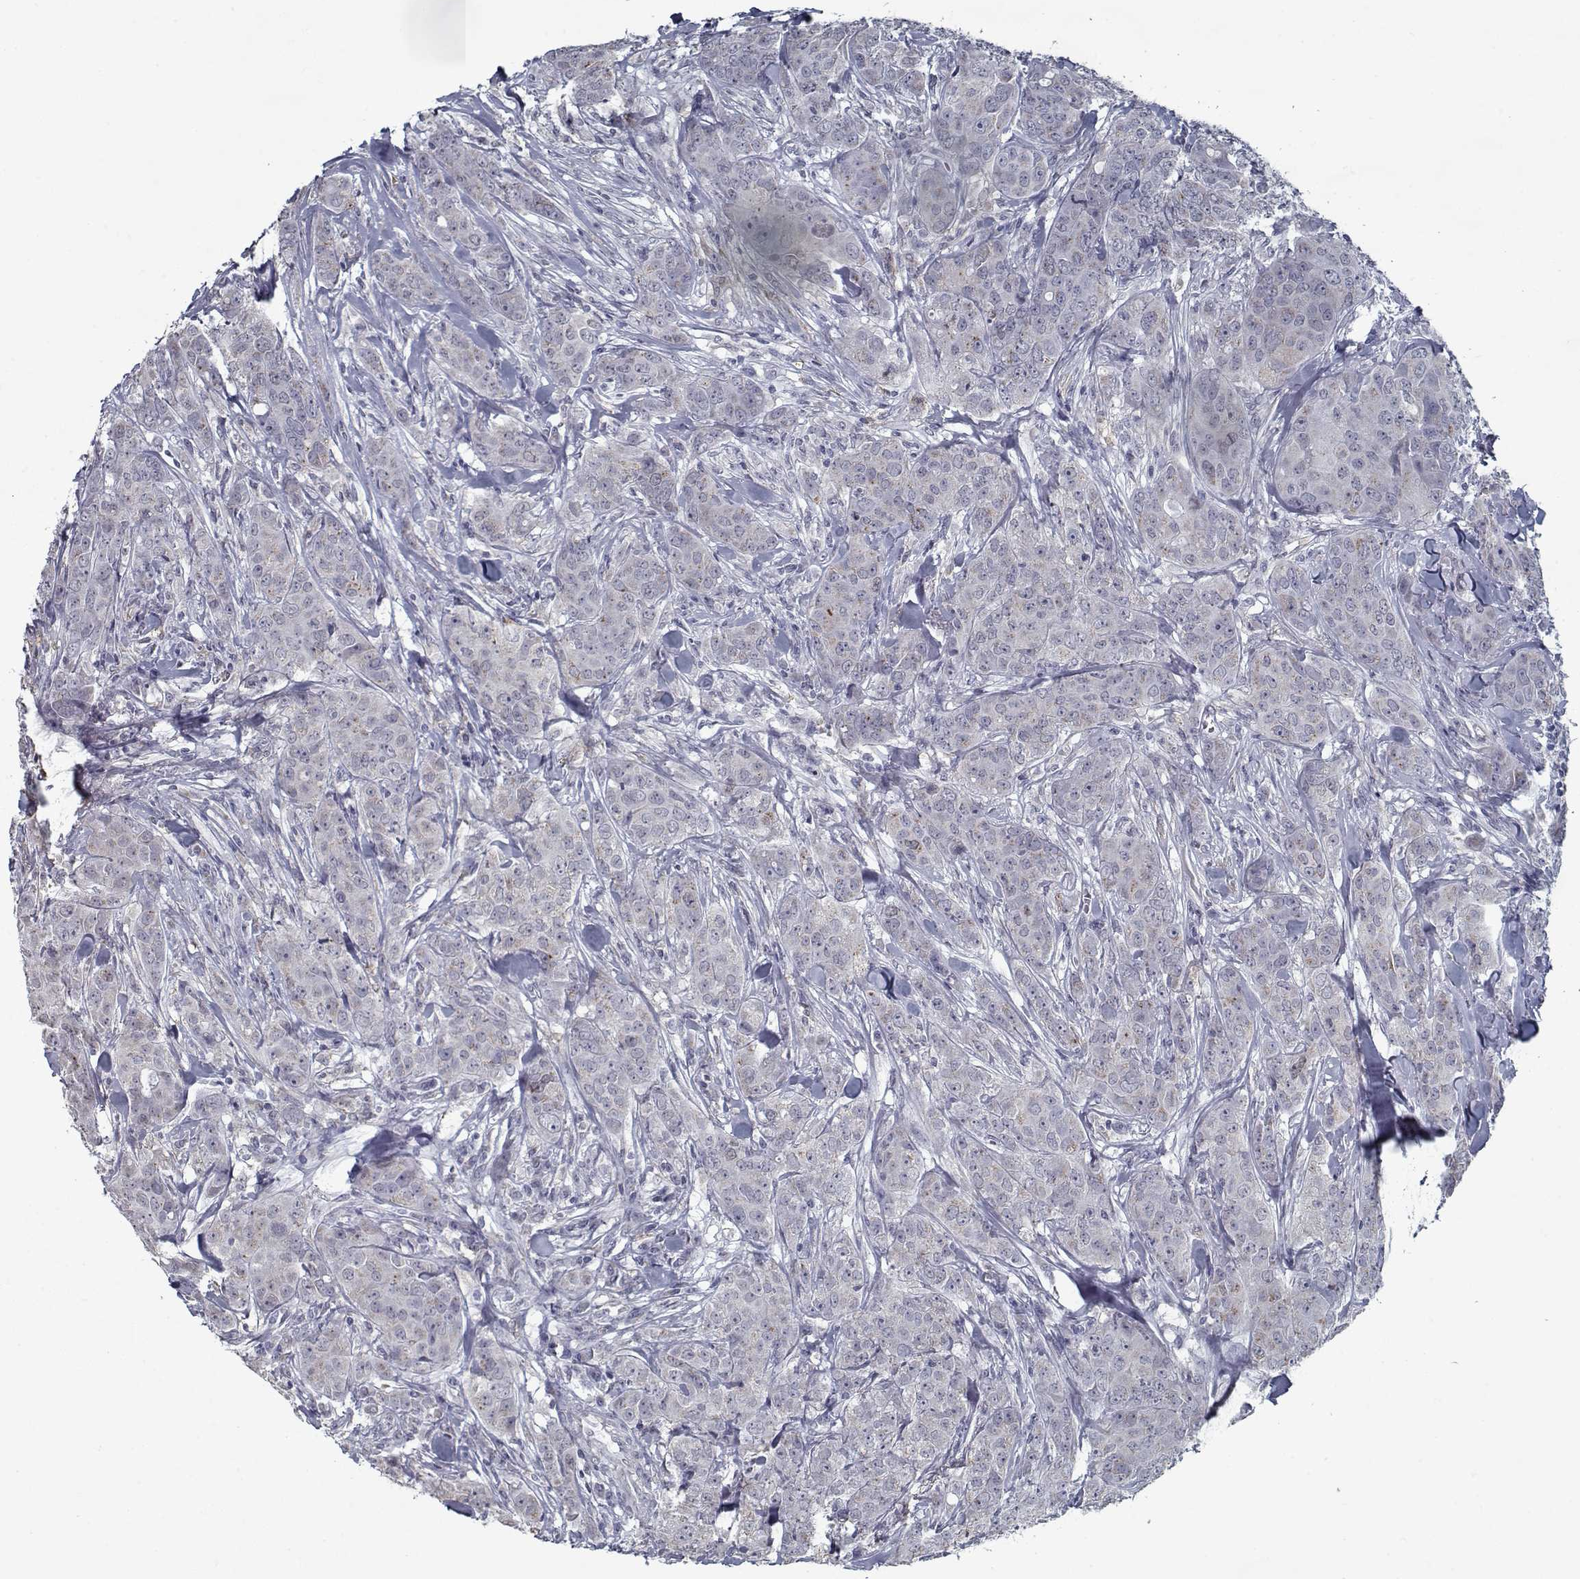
{"staining": {"intensity": "weak", "quantity": "<25%", "location": "cytoplasmic/membranous"}, "tissue": "breast cancer", "cell_type": "Tumor cells", "image_type": "cancer", "snomed": [{"axis": "morphology", "description": "Duct carcinoma"}, {"axis": "topography", "description": "Breast"}], "caption": "A photomicrograph of invasive ductal carcinoma (breast) stained for a protein displays no brown staining in tumor cells.", "gene": "SEC16B", "patient": {"sex": "female", "age": 43}}